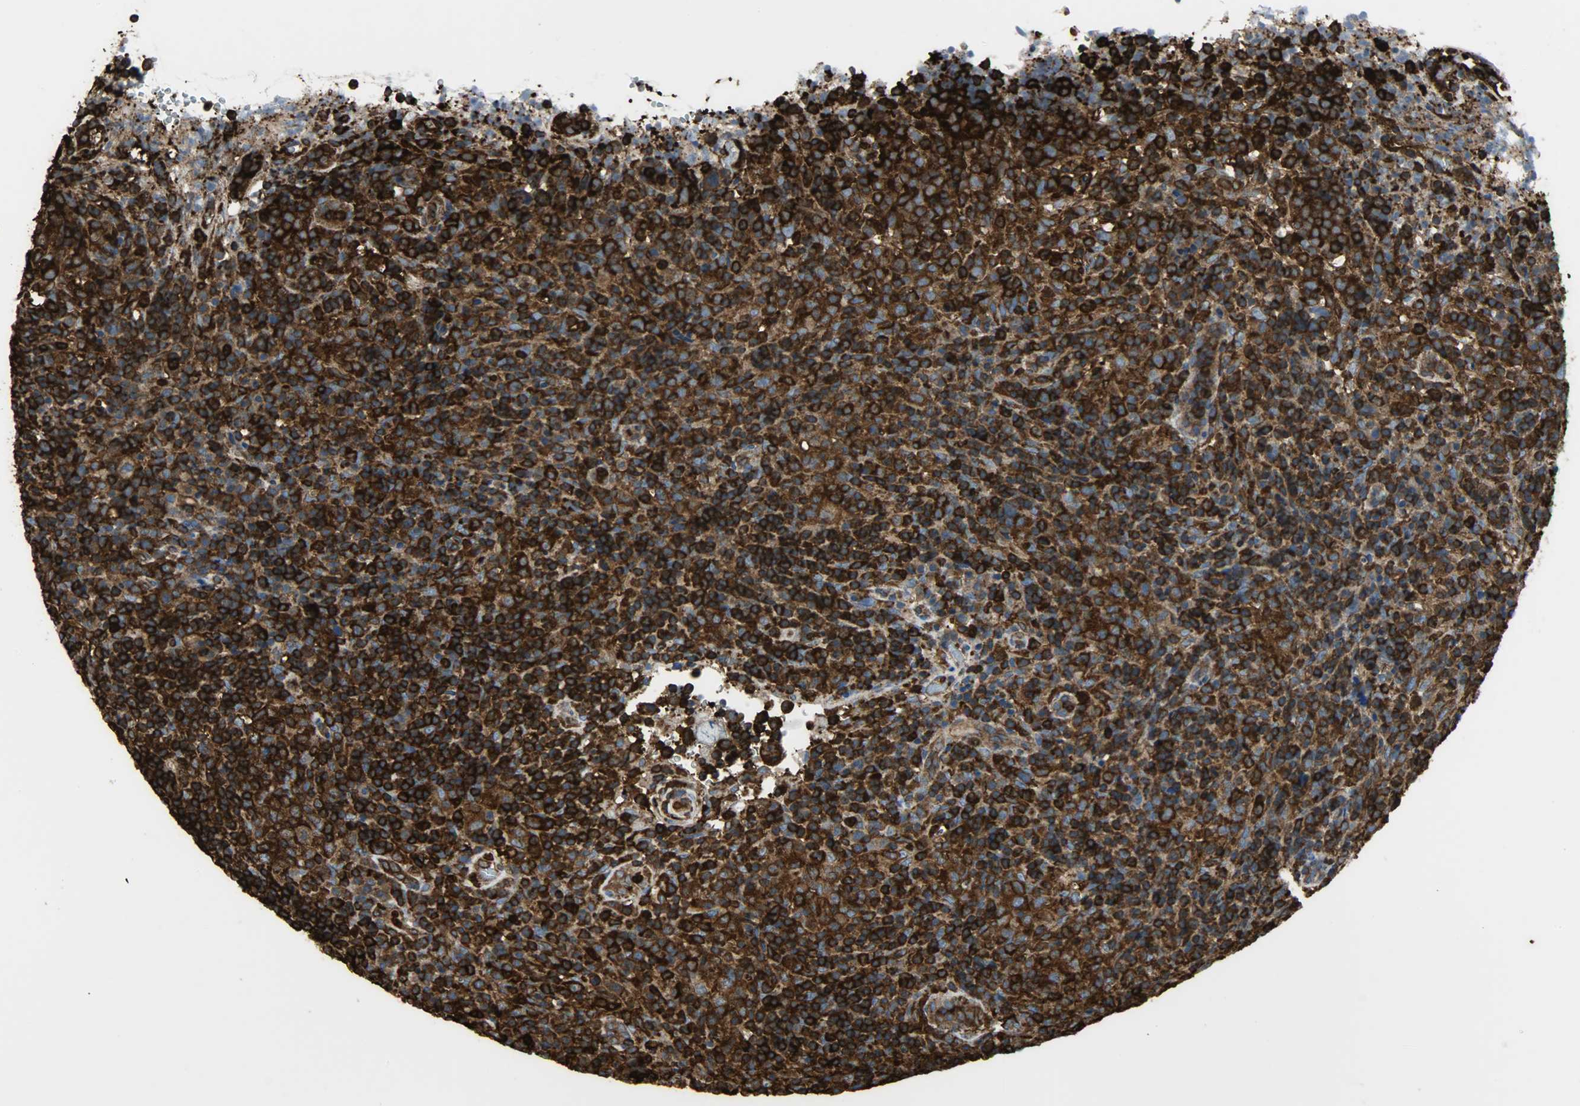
{"staining": {"intensity": "strong", "quantity": ">75%", "location": "cytoplasmic/membranous"}, "tissue": "lymphoma", "cell_type": "Tumor cells", "image_type": "cancer", "snomed": [{"axis": "morphology", "description": "Malignant lymphoma, non-Hodgkin's type, High grade"}, {"axis": "topography", "description": "Lymph node"}], "caption": "Lymphoma stained with a protein marker exhibits strong staining in tumor cells.", "gene": "VASP", "patient": {"sex": "female", "age": 76}}